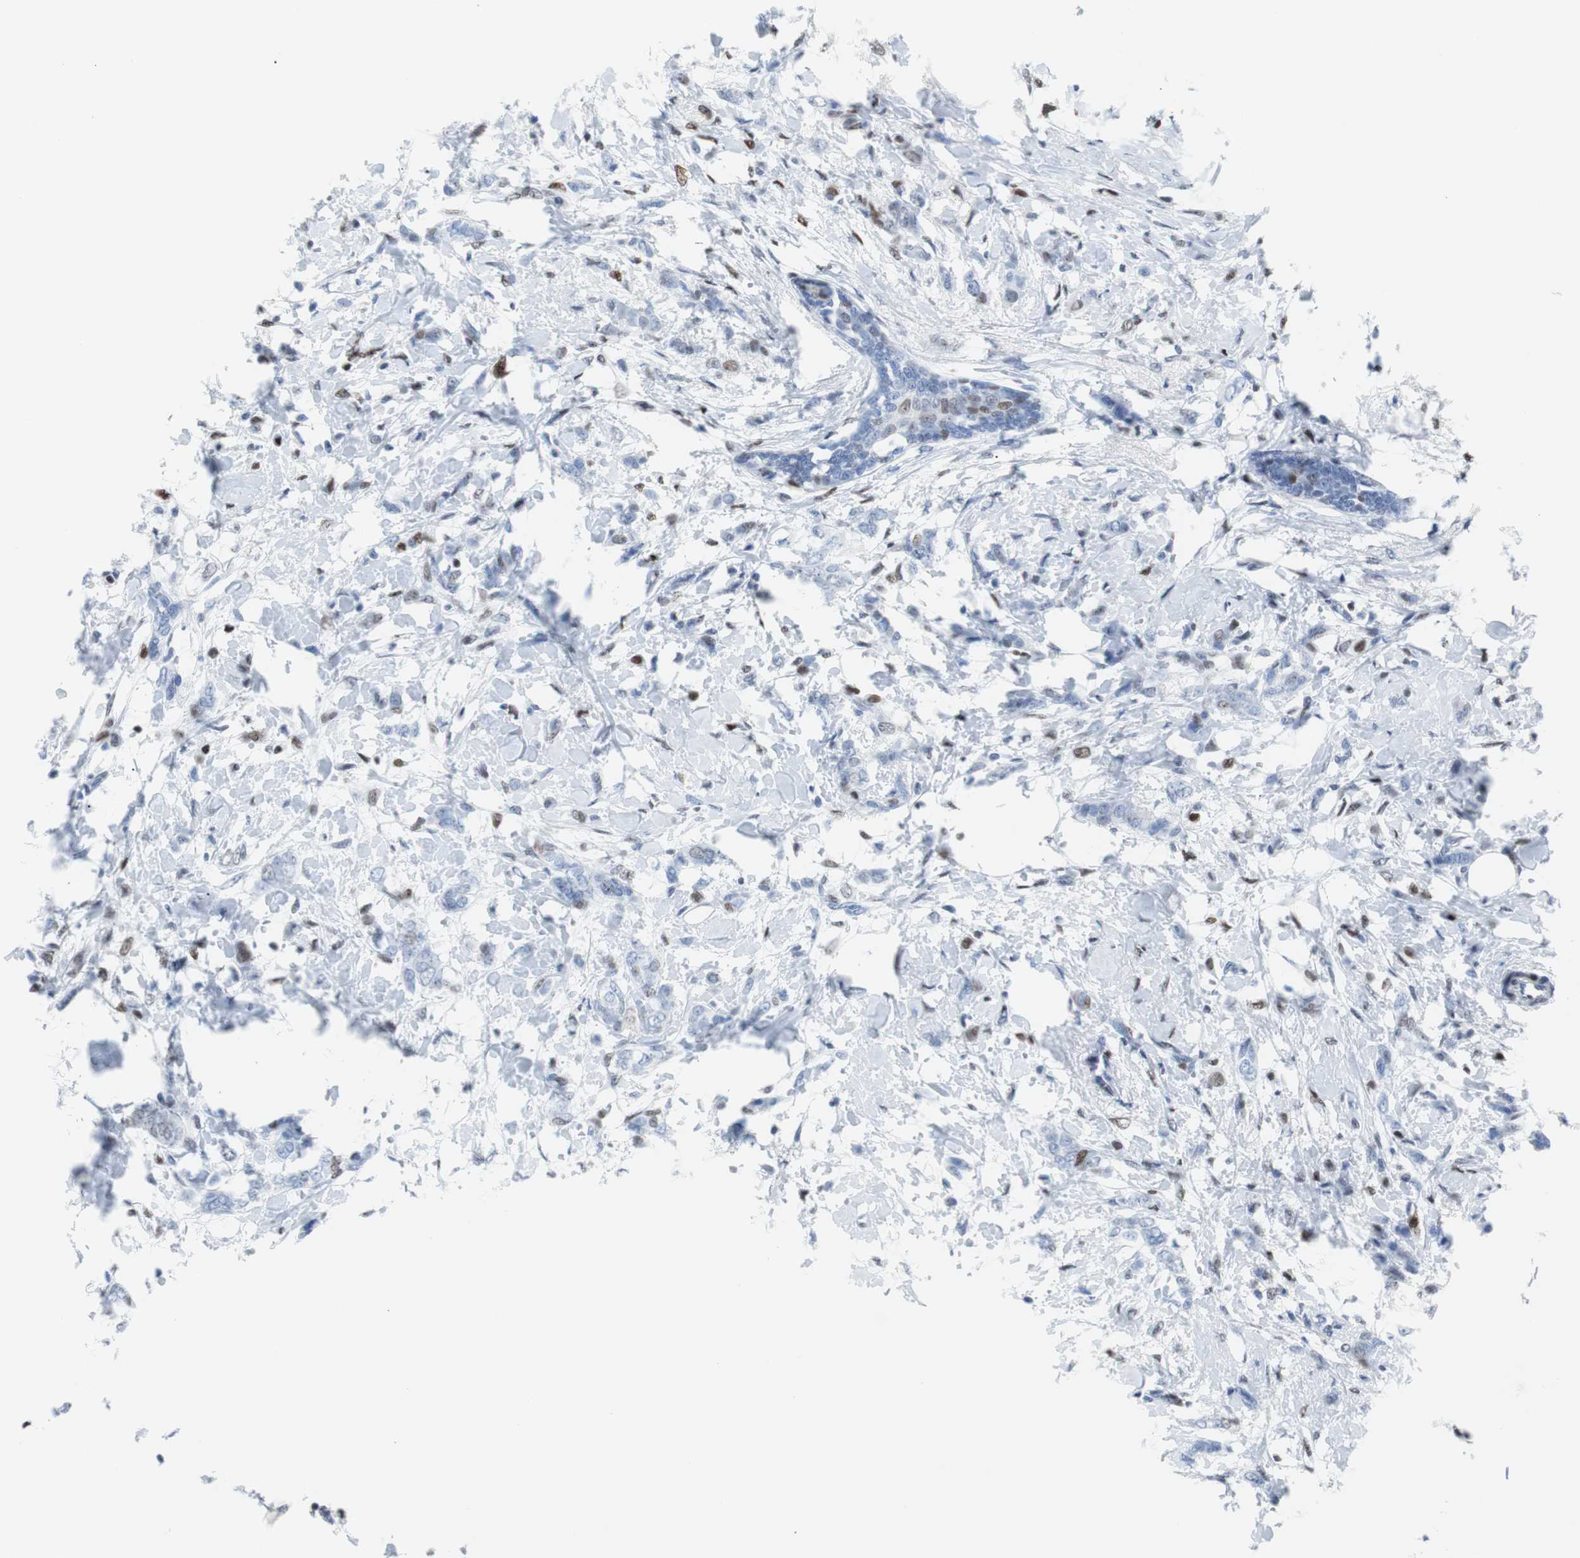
{"staining": {"intensity": "weak", "quantity": "25%-75%", "location": "nuclear"}, "tissue": "breast cancer", "cell_type": "Tumor cells", "image_type": "cancer", "snomed": [{"axis": "morphology", "description": "Lobular carcinoma, in situ"}, {"axis": "morphology", "description": "Lobular carcinoma"}, {"axis": "topography", "description": "Breast"}], "caption": "Protein expression analysis of breast cancer (lobular carcinoma in situ) shows weak nuclear expression in approximately 25%-75% of tumor cells.", "gene": "JUN", "patient": {"sex": "female", "age": 41}}